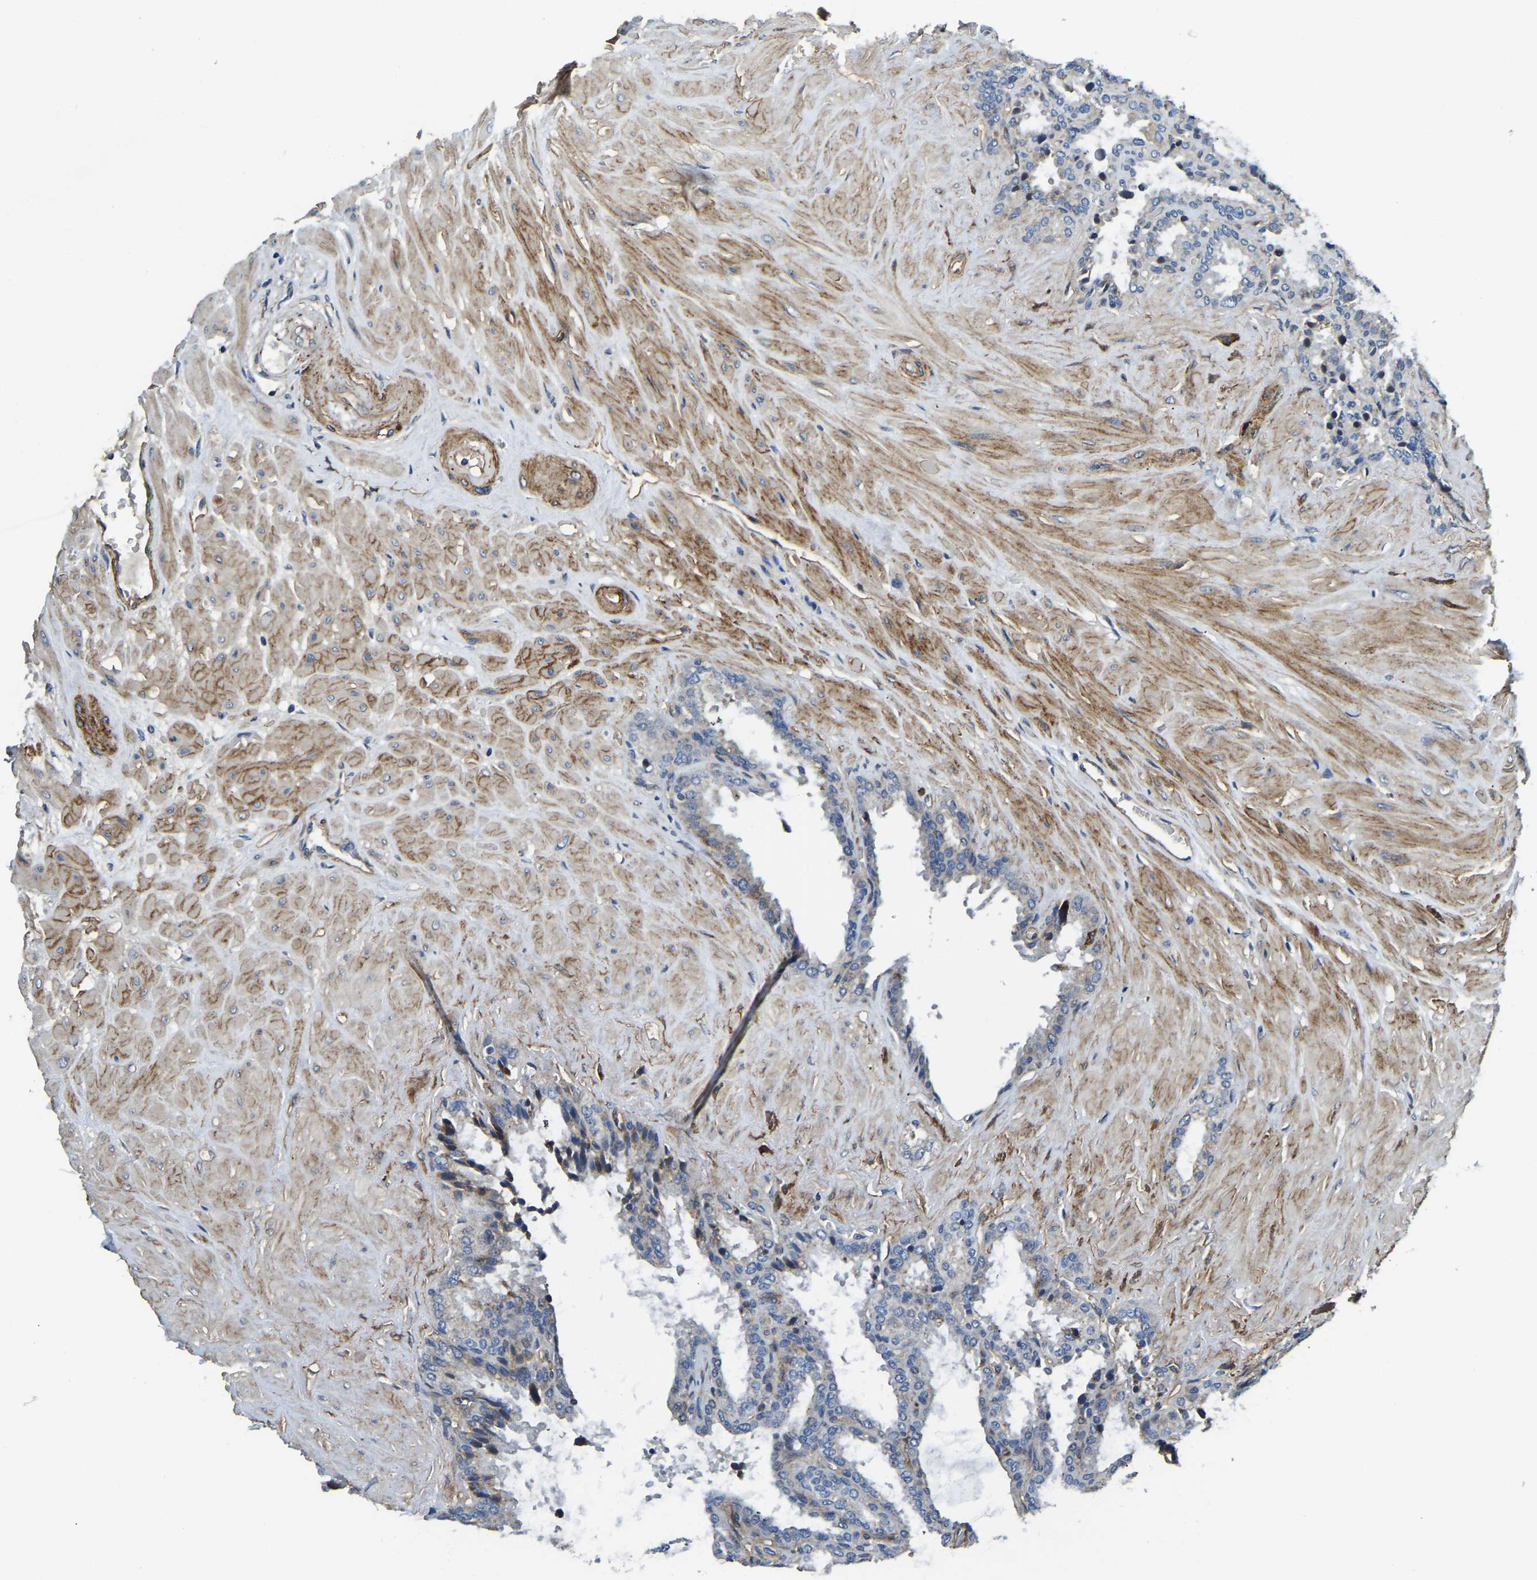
{"staining": {"intensity": "moderate", "quantity": "<25%", "location": "cytoplasmic/membranous"}, "tissue": "seminal vesicle", "cell_type": "Glandular cells", "image_type": "normal", "snomed": [{"axis": "morphology", "description": "Normal tissue, NOS"}, {"axis": "topography", "description": "Seminal veicle"}], "caption": "IHC micrograph of unremarkable seminal vesicle: seminal vesicle stained using immunohistochemistry (IHC) reveals low levels of moderate protein expression localized specifically in the cytoplasmic/membranous of glandular cells, appearing as a cytoplasmic/membranous brown color.", "gene": "RNF39", "patient": {"sex": "male", "age": 46}}